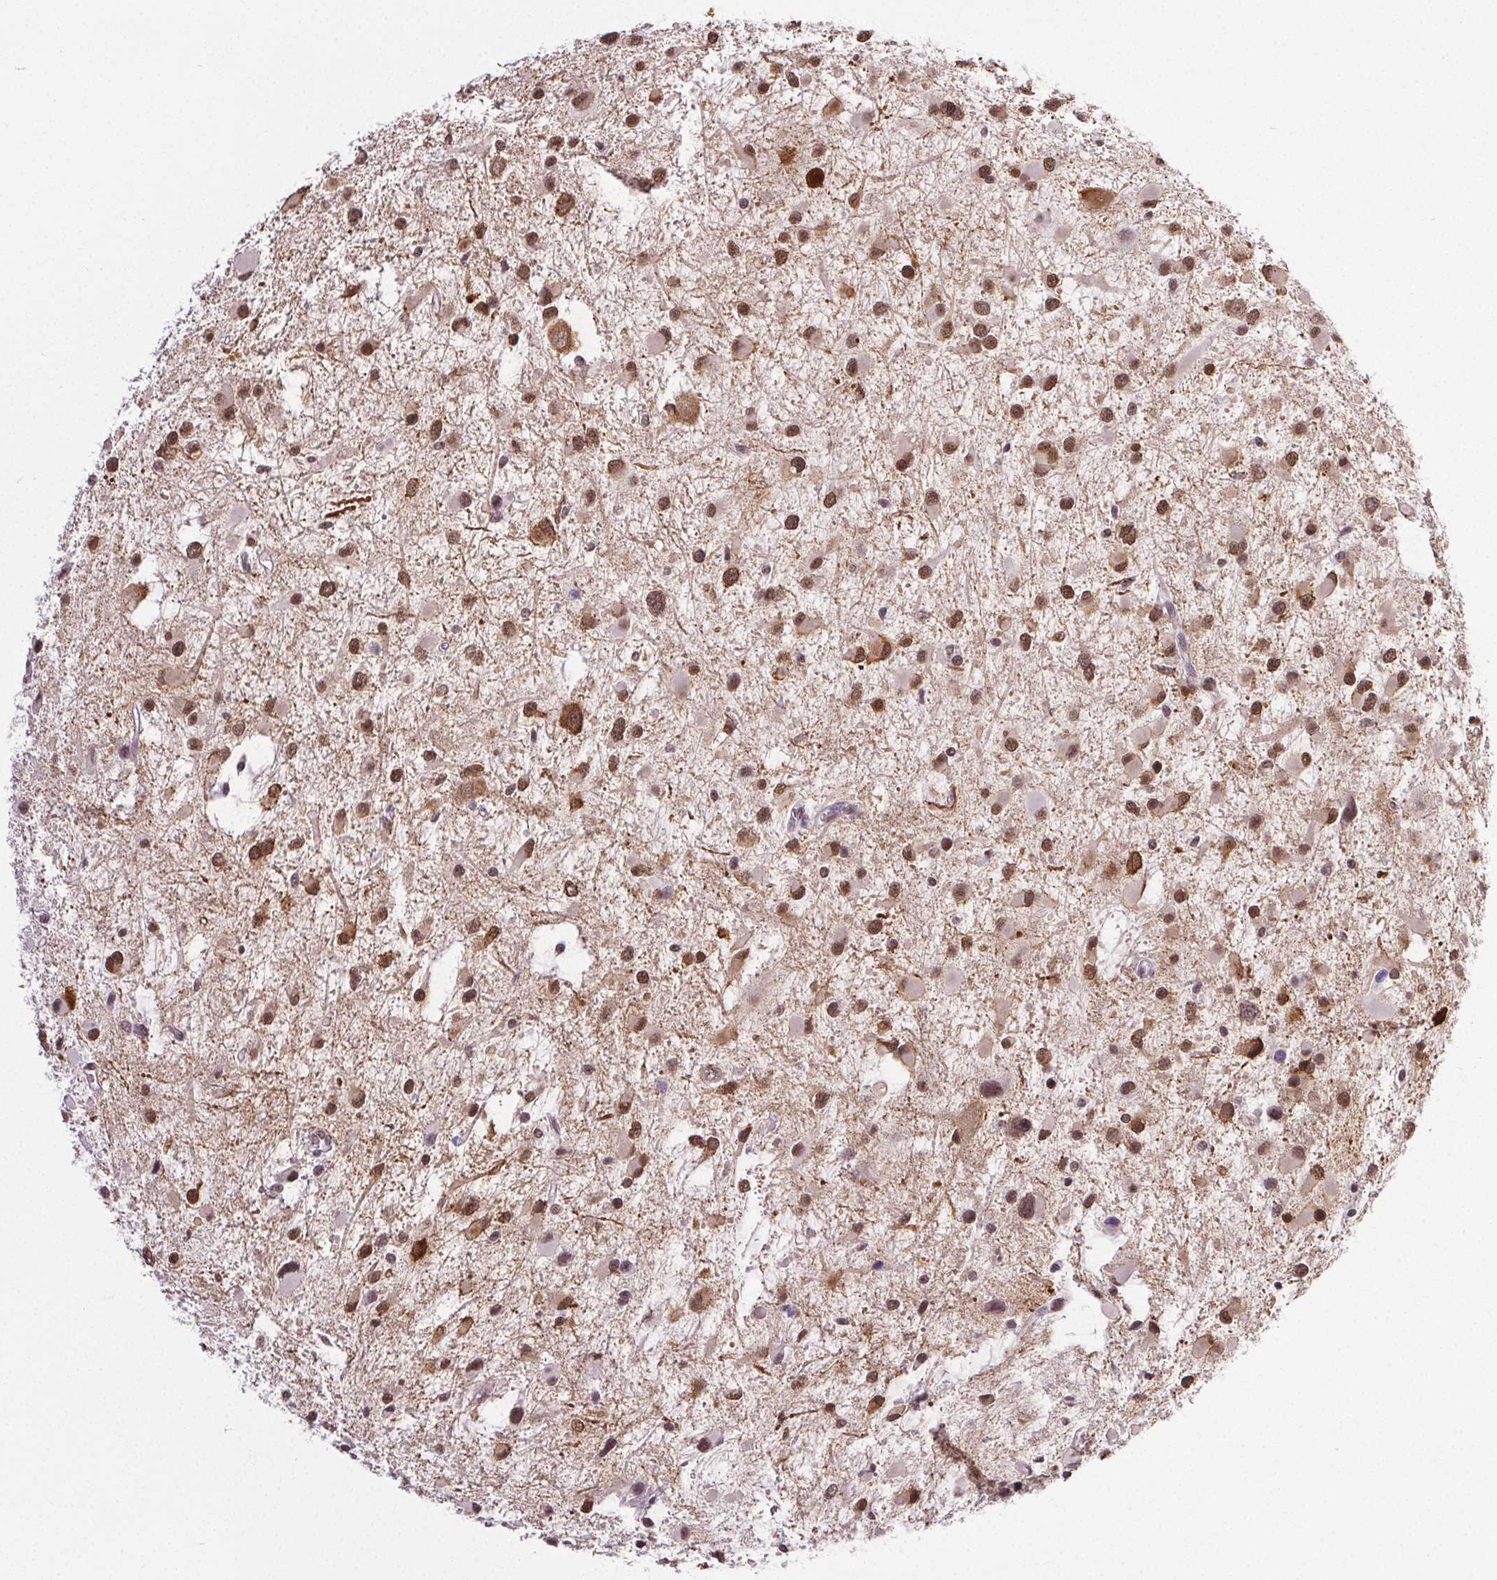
{"staining": {"intensity": "moderate", "quantity": ">75%", "location": "nuclear"}, "tissue": "glioma", "cell_type": "Tumor cells", "image_type": "cancer", "snomed": [{"axis": "morphology", "description": "Glioma, malignant, Low grade"}, {"axis": "topography", "description": "Brain"}], "caption": "Glioma stained with DAB (3,3'-diaminobenzidine) immunohistochemistry (IHC) exhibits medium levels of moderate nuclear staining in about >75% of tumor cells. (DAB = brown stain, brightfield microscopy at high magnification).", "gene": "GP6", "patient": {"sex": "female", "age": 32}}